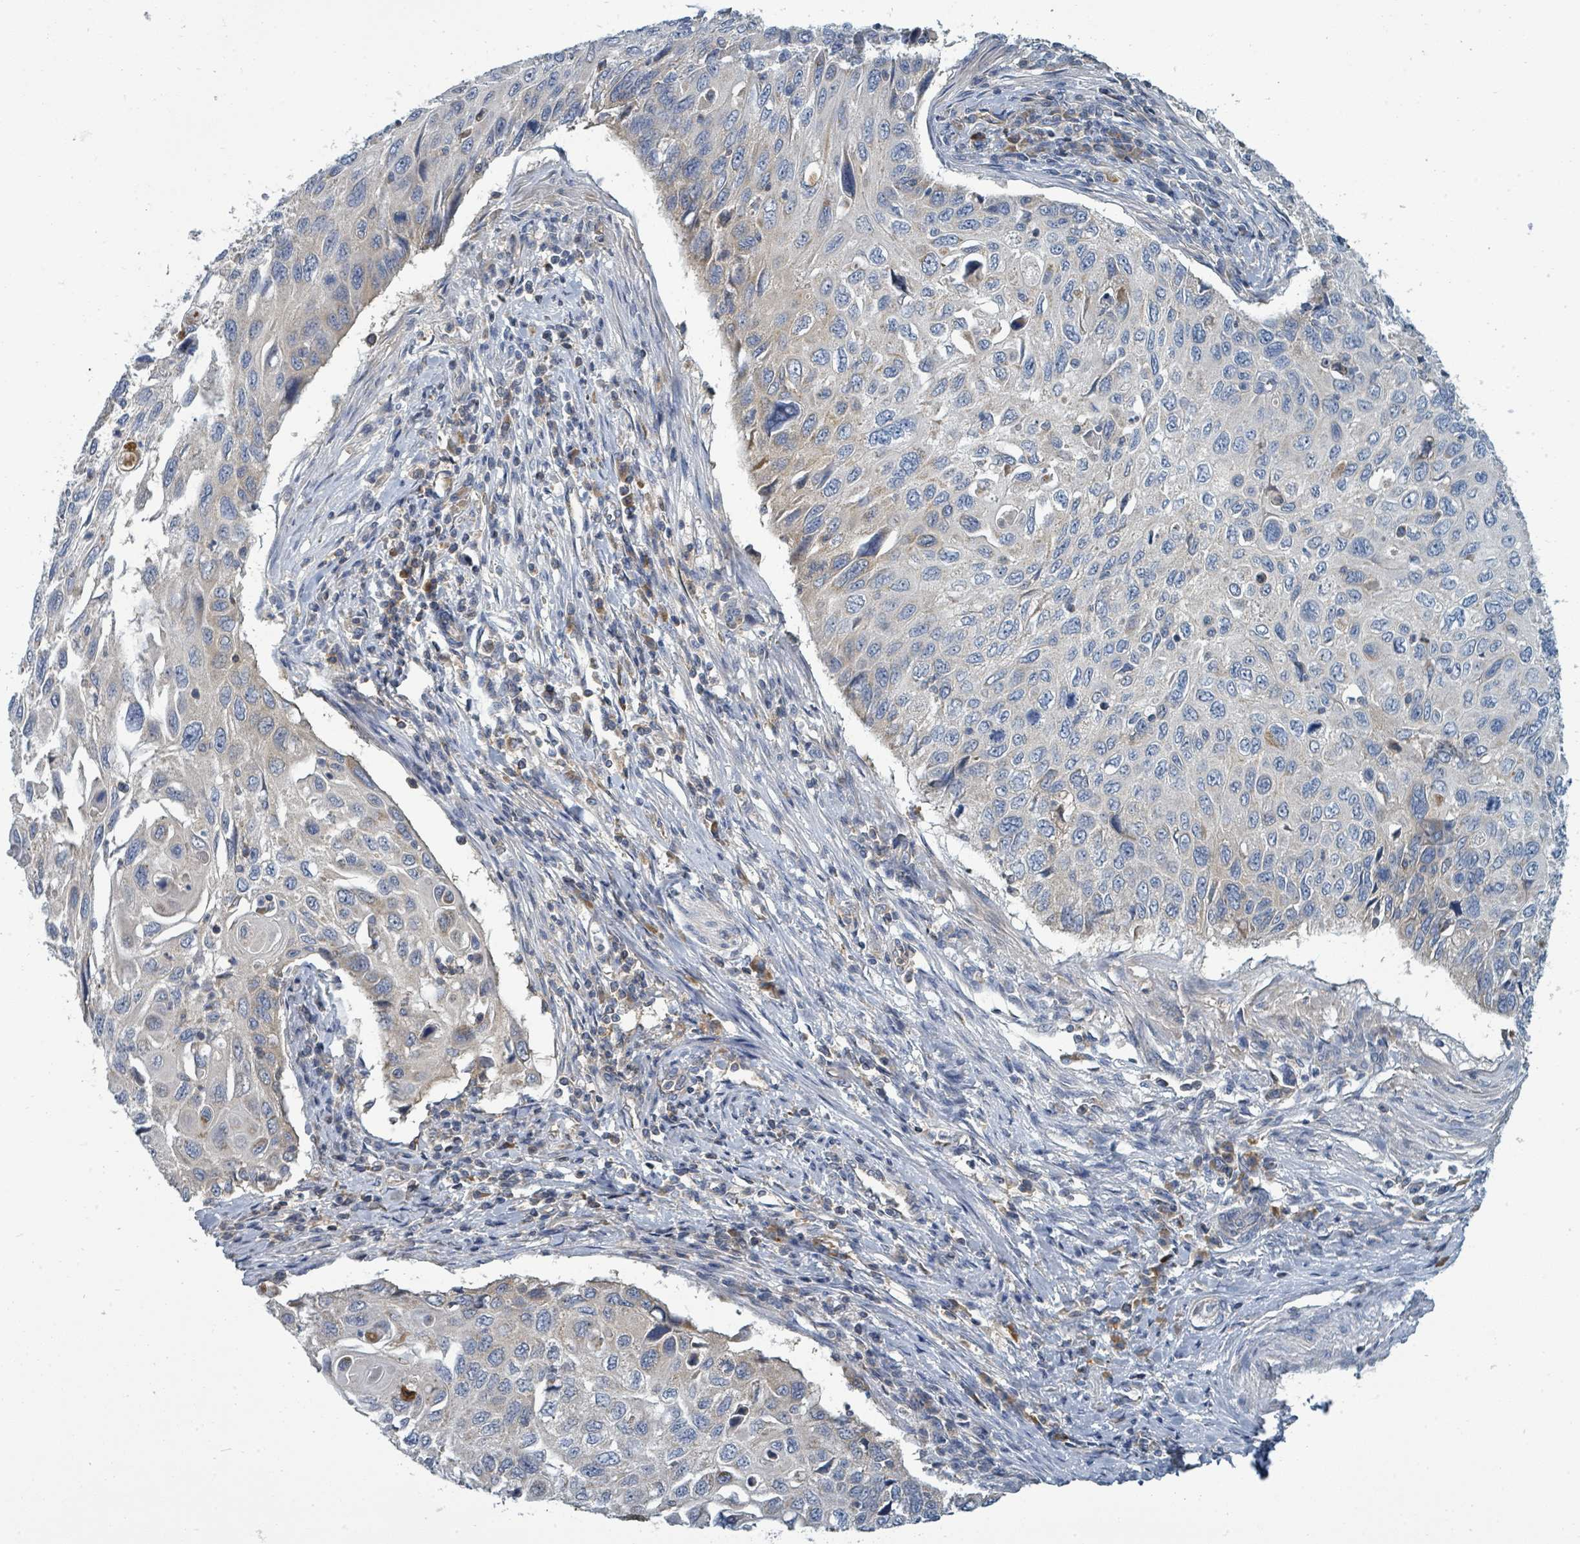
{"staining": {"intensity": "negative", "quantity": "none", "location": "none"}, "tissue": "cervical cancer", "cell_type": "Tumor cells", "image_type": "cancer", "snomed": [{"axis": "morphology", "description": "Squamous cell carcinoma, NOS"}, {"axis": "topography", "description": "Cervix"}], "caption": "Human cervical cancer stained for a protein using immunohistochemistry displays no positivity in tumor cells.", "gene": "SLC25A23", "patient": {"sex": "female", "age": 70}}